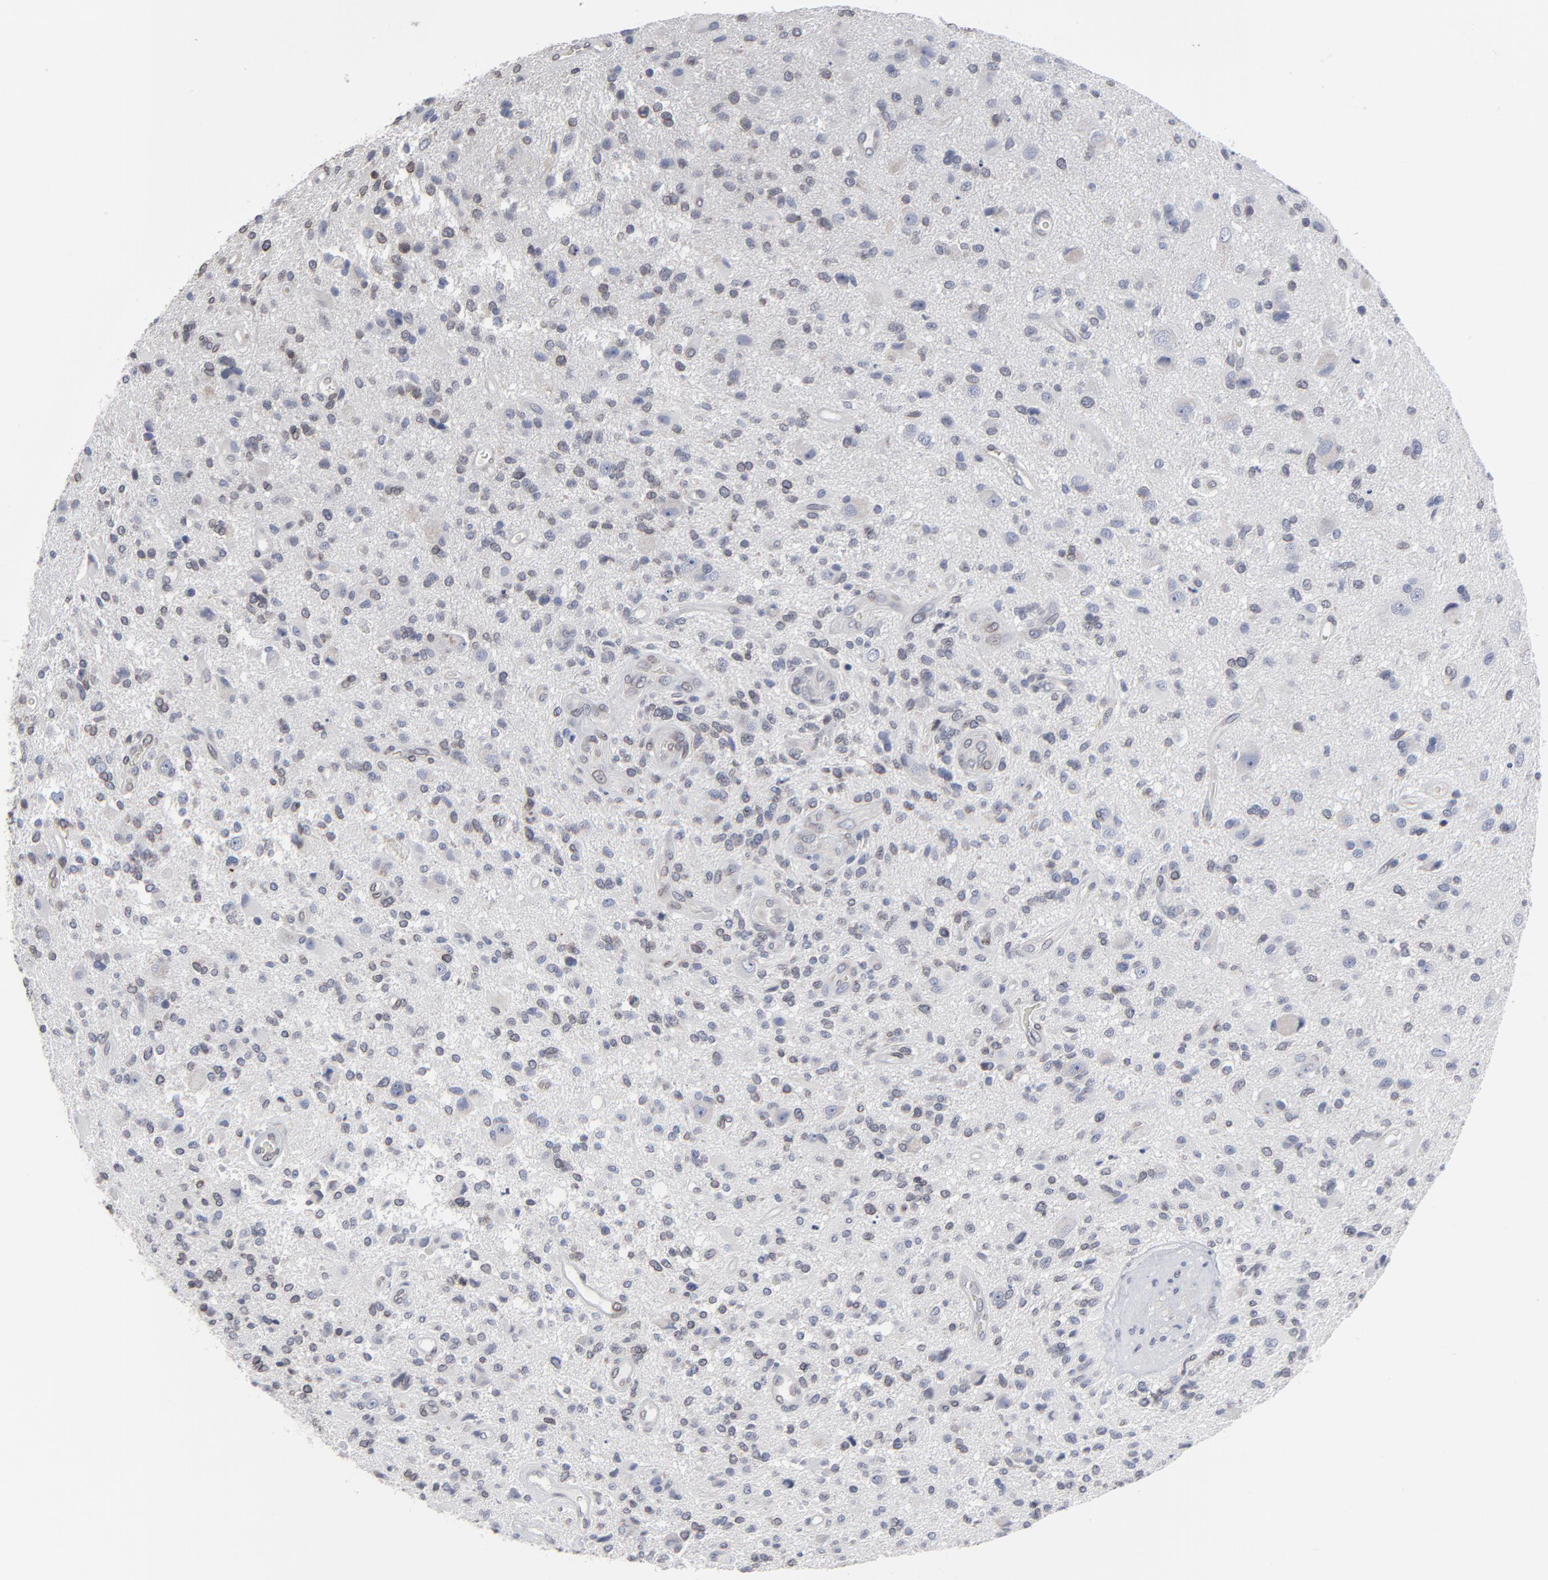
{"staining": {"intensity": "weak", "quantity": "<25%", "location": "cytoplasmic/membranous,nuclear"}, "tissue": "glioma", "cell_type": "Tumor cells", "image_type": "cancer", "snomed": [{"axis": "morphology", "description": "Normal tissue, NOS"}, {"axis": "morphology", "description": "Glioma, malignant, High grade"}, {"axis": "topography", "description": "Cerebral cortex"}], "caption": "Photomicrograph shows no protein positivity in tumor cells of glioma tissue. The staining was performed using DAB (3,3'-diaminobenzidine) to visualize the protein expression in brown, while the nuclei were stained in blue with hematoxylin (Magnification: 20x).", "gene": "SYNE2", "patient": {"sex": "male", "age": 75}}